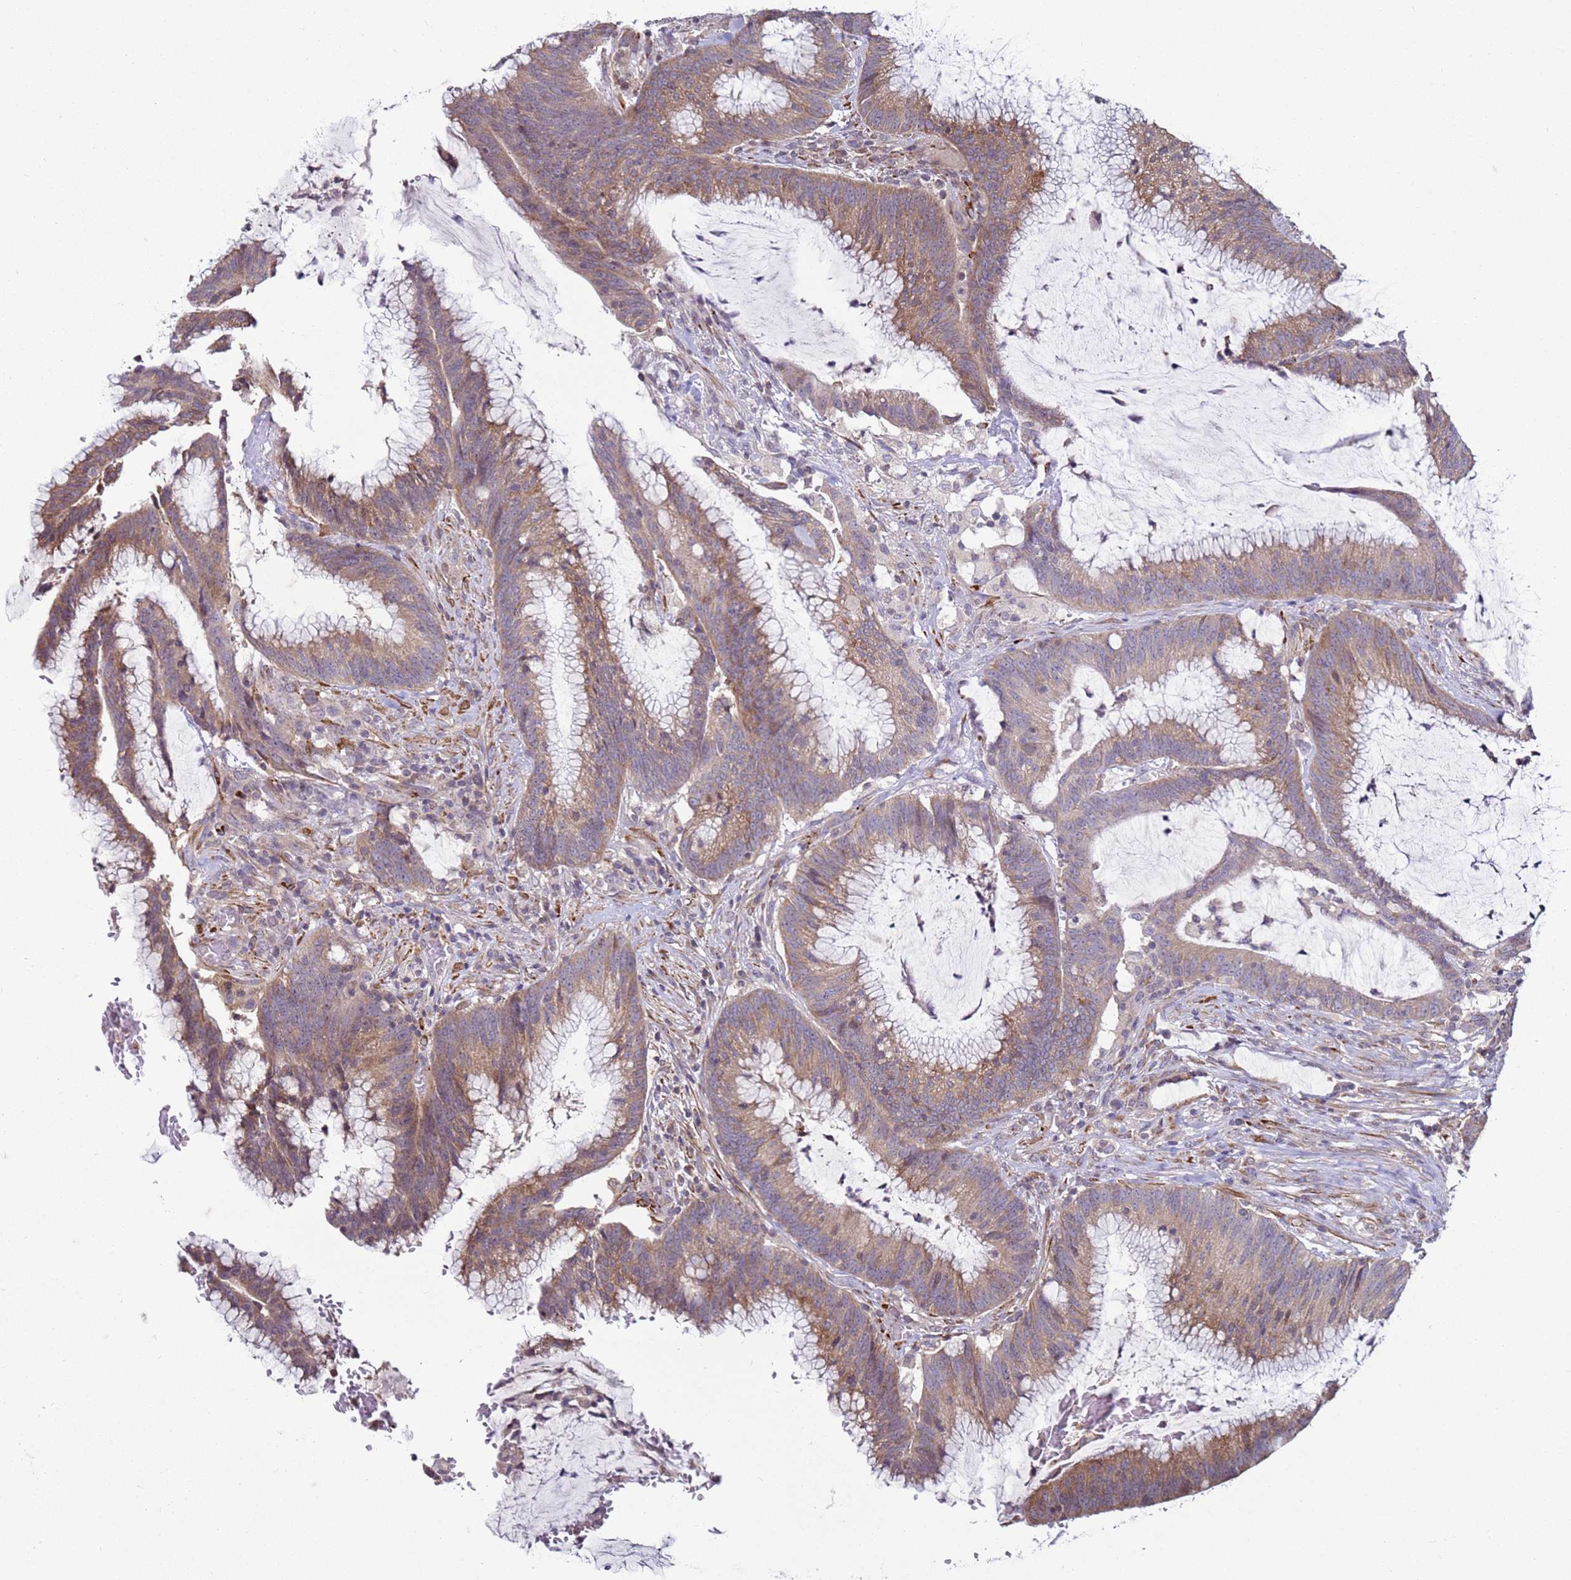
{"staining": {"intensity": "moderate", "quantity": ">75%", "location": "cytoplasmic/membranous"}, "tissue": "colorectal cancer", "cell_type": "Tumor cells", "image_type": "cancer", "snomed": [{"axis": "morphology", "description": "Adenocarcinoma, NOS"}, {"axis": "topography", "description": "Rectum"}], "caption": "An image of human colorectal cancer stained for a protein exhibits moderate cytoplasmic/membranous brown staining in tumor cells. (IHC, brightfield microscopy, high magnification).", "gene": "SNAPC4", "patient": {"sex": "female", "age": 77}}